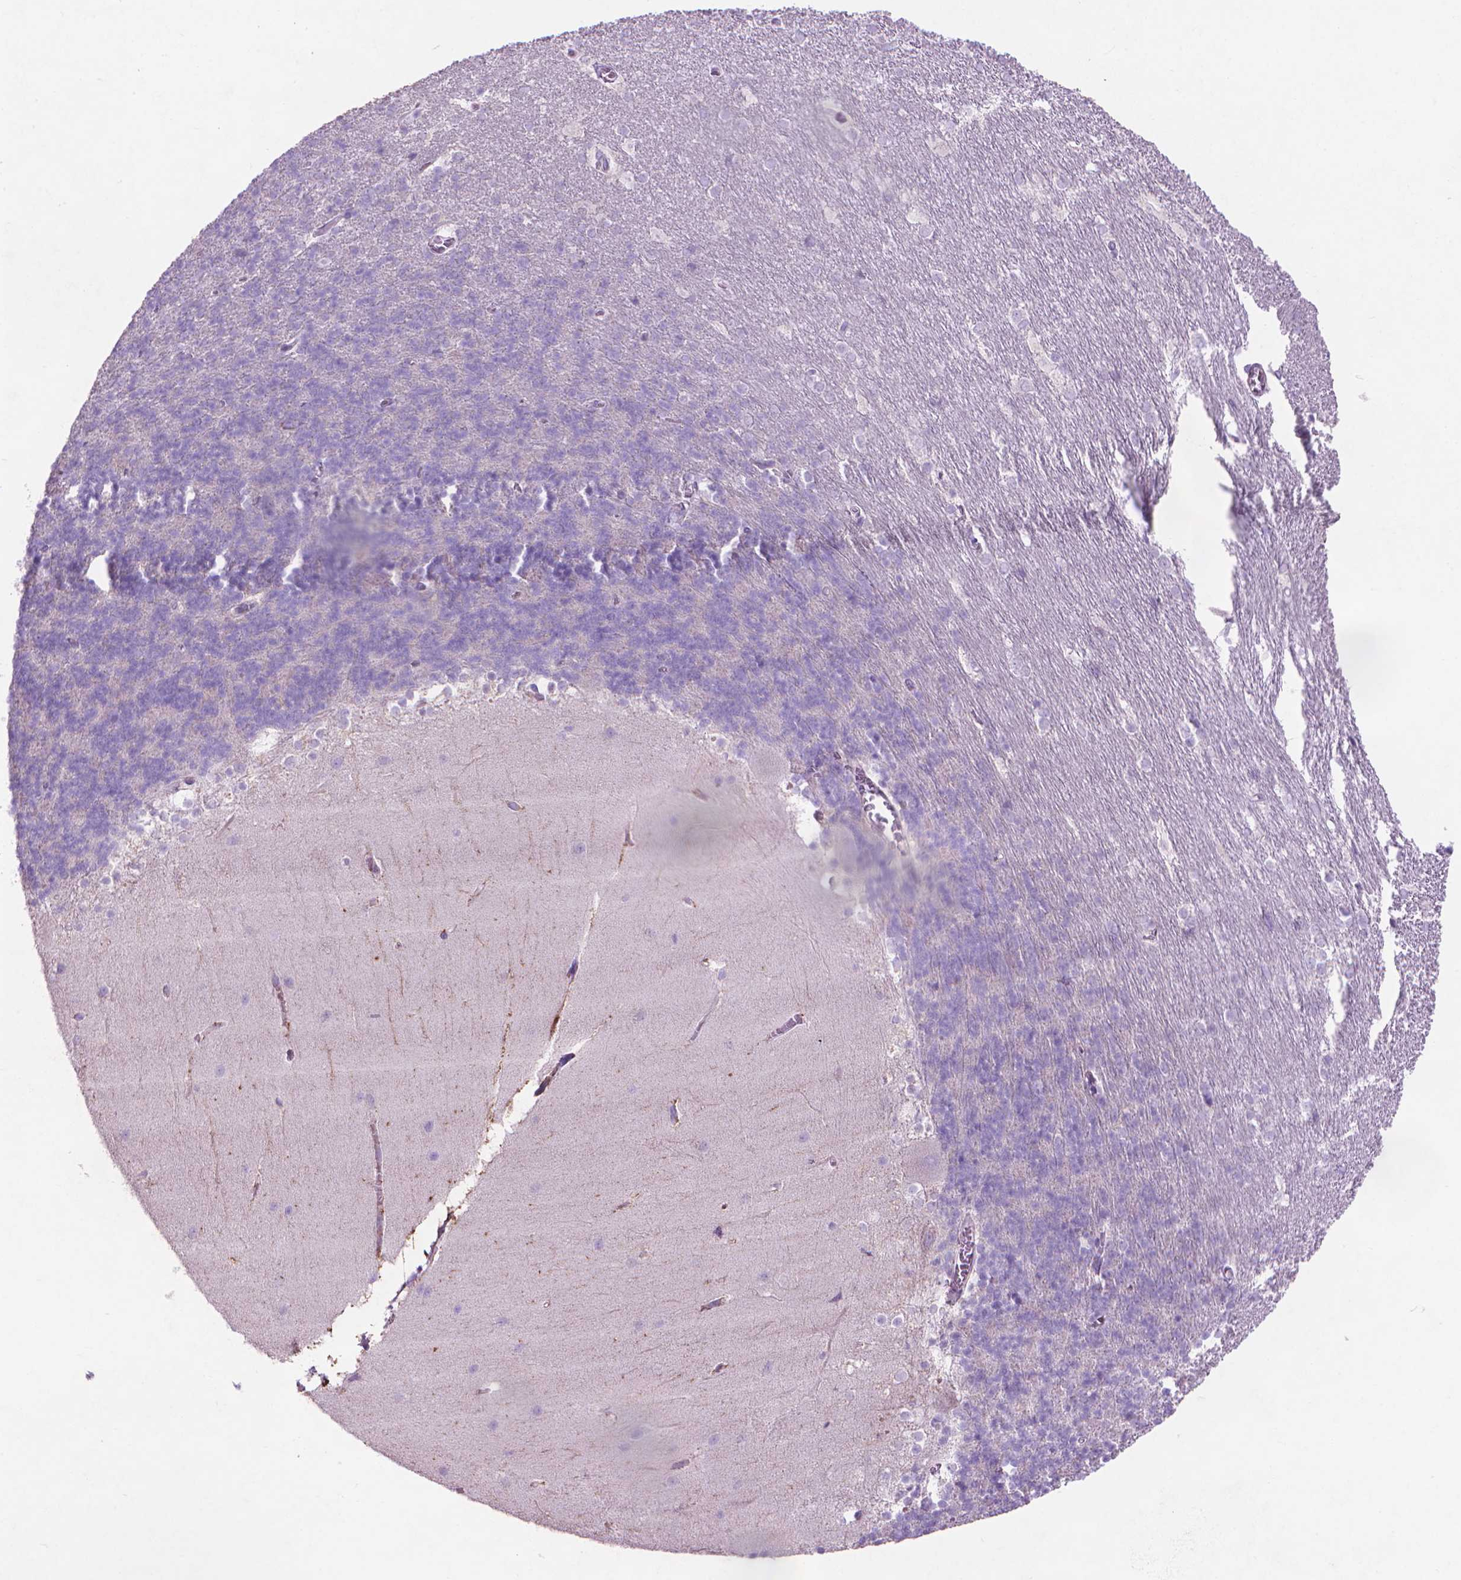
{"staining": {"intensity": "negative", "quantity": "none", "location": "none"}, "tissue": "cerebellum", "cell_type": "Cells in granular layer", "image_type": "normal", "snomed": [{"axis": "morphology", "description": "Normal tissue, NOS"}, {"axis": "topography", "description": "Cerebellum"}], "caption": "Cells in granular layer show no significant staining in benign cerebellum. (DAB immunohistochemistry visualized using brightfield microscopy, high magnification).", "gene": "AQP10", "patient": {"sex": "female", "age": 19}}